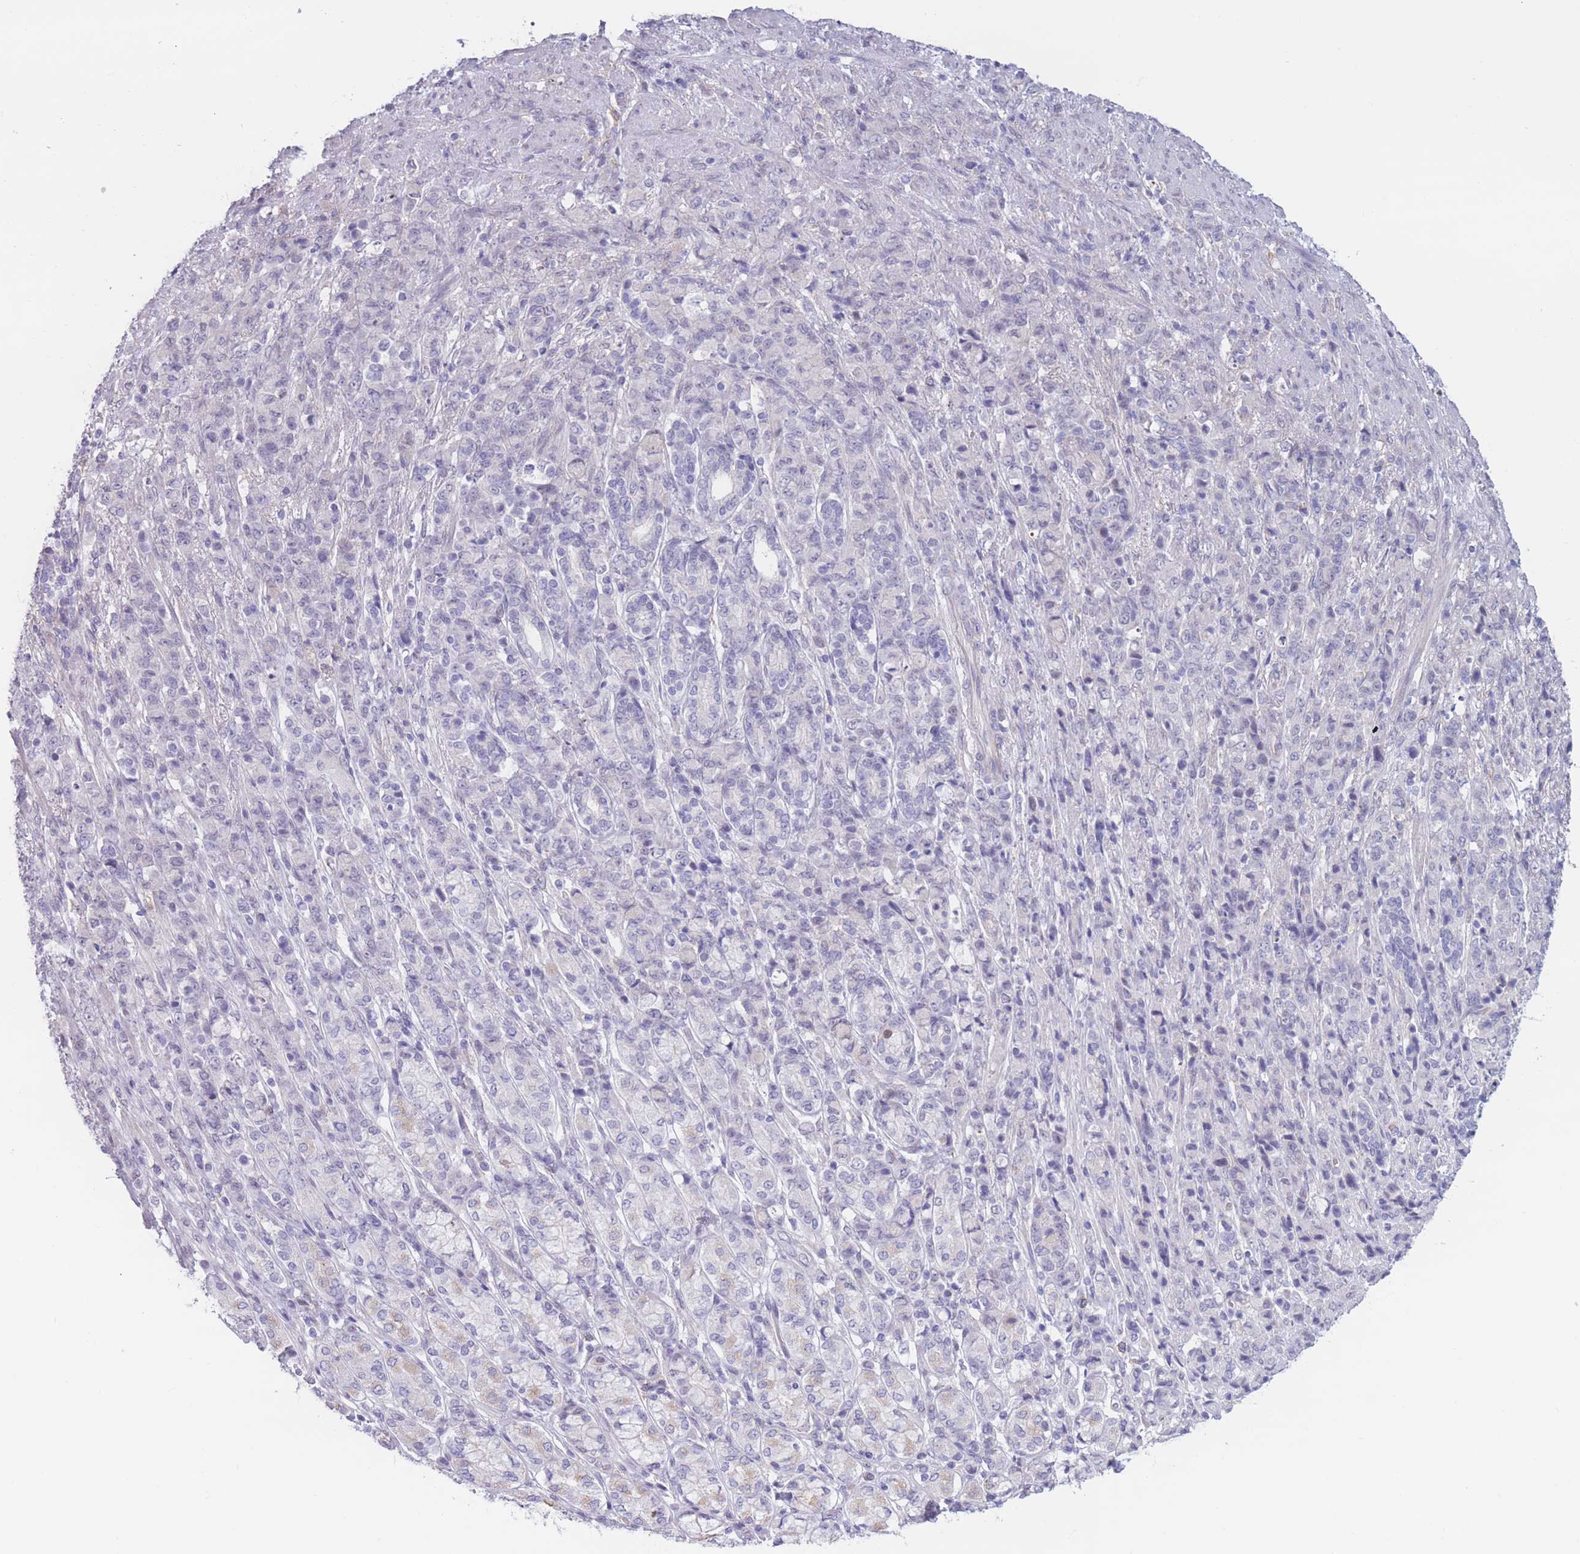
{"staining": {"intensity": "negative", "quantity": "none", "location": "none"}, "tissue": "stomach cancer", "cell_type": "Tumor cells", "image_type": "cancer", "snomed": [{"axis": "morphology", "description": "Adenocarcinoma, NOS"}, {"axis": "topography", "description": "Stomach"}], "caption": "Immunohistochemistry of human adenocarcinoma (stomach) exhibits no positivity in tumor cells.", "gene": "PODXL", "patient": {"sex": "female", "age": 79}}